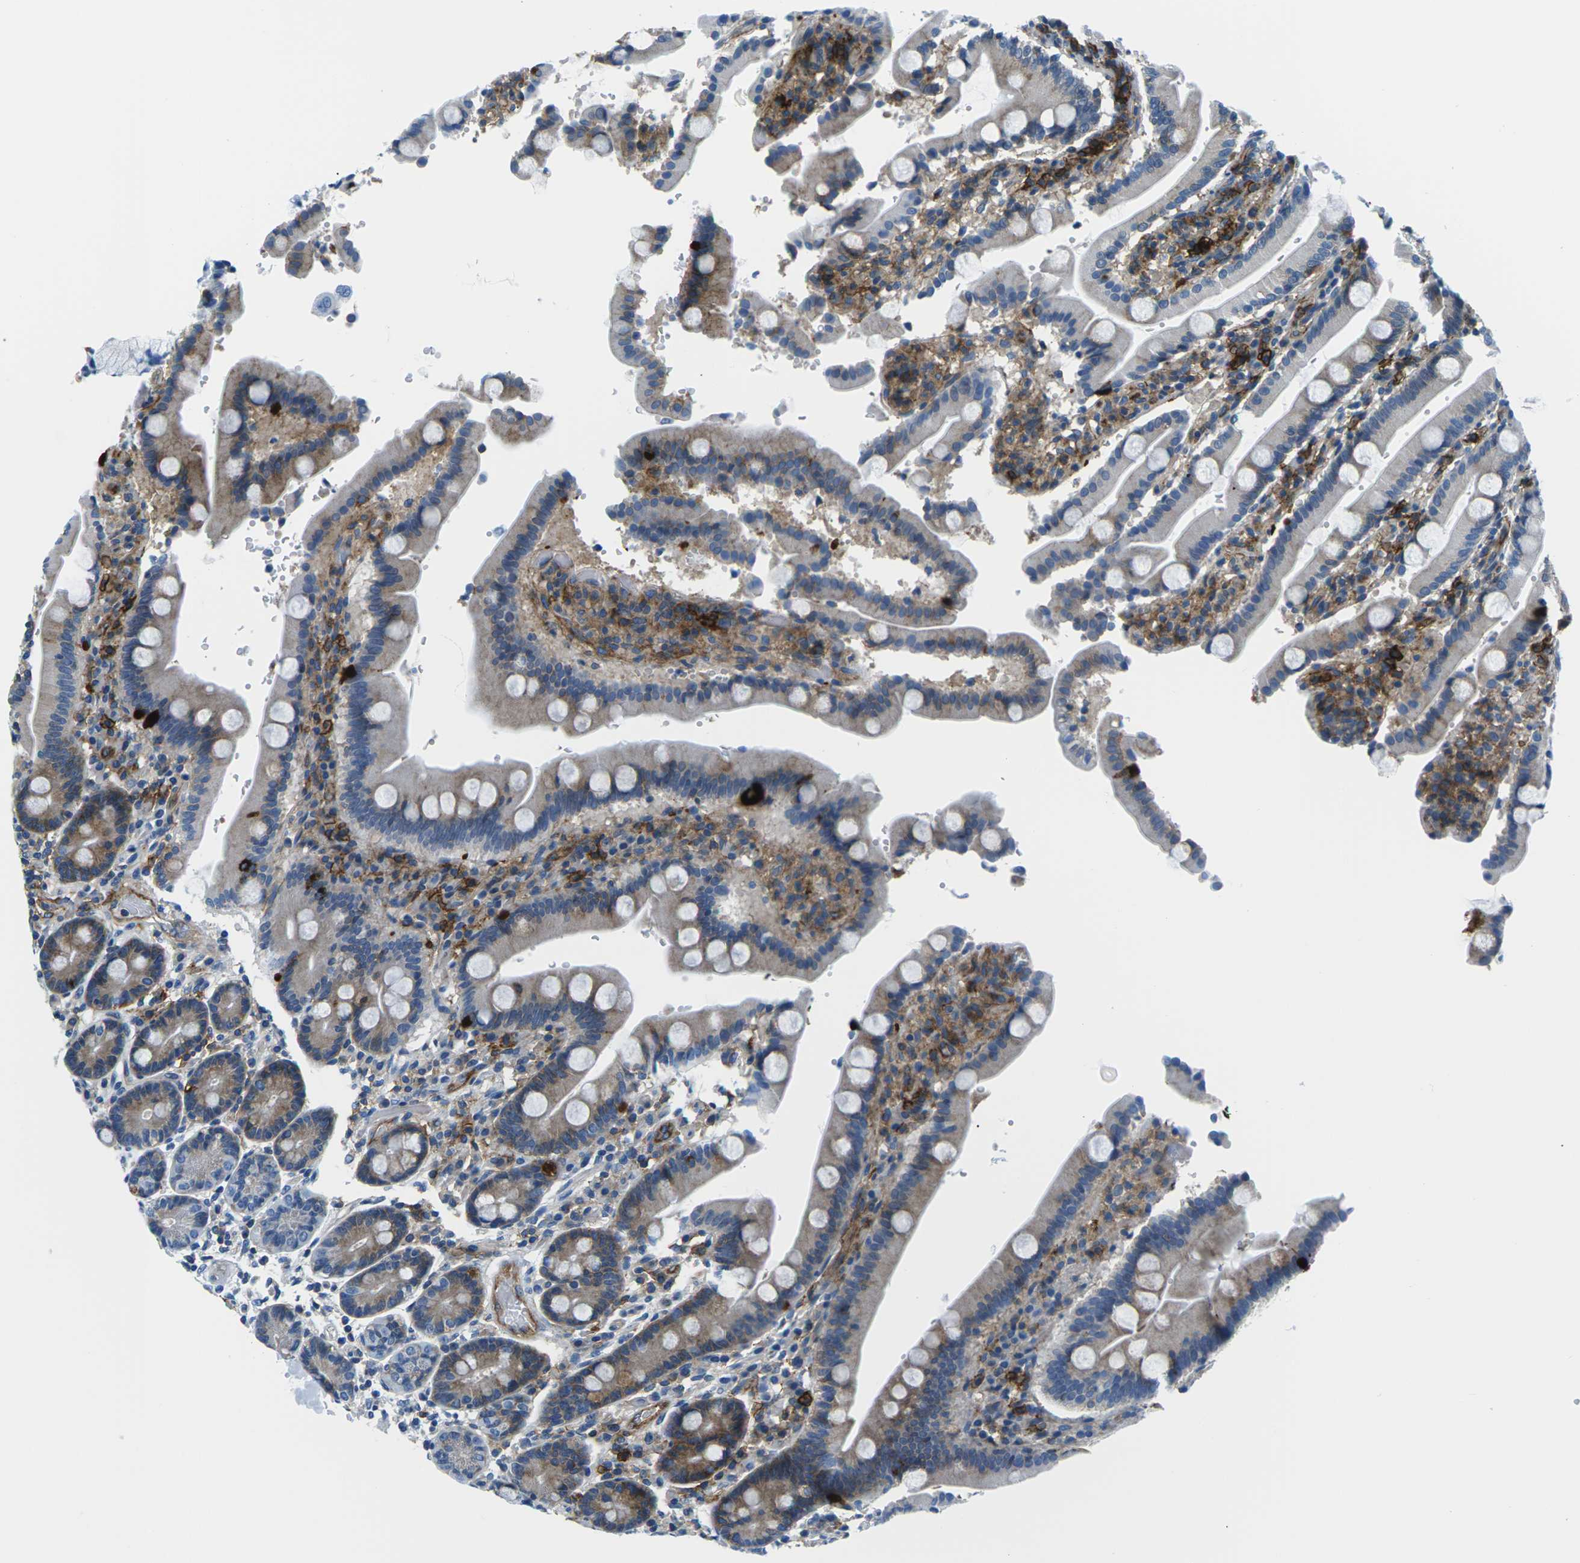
{"staining": {"intensity": "moderate", "quantity": "25%-75%", "location": "cytoplasmic/membranous"}, "tissue": "duodenum", "cell_type": "Glandular cells", "image_type": "normal", "snomed": [{"axis": "morphology", "description": "Normal tissue, NOS"}, {"axis": "topography", "description": "Small intestine, NOS"}], "caption": "The micrograph reveals staining of normal duodenum, revealing moderate cytoplasmic/membranous protein staining (brown color) within glandular cells.", "gene": "SOCS4", "patient": {"sex": "female", "age": 71}}